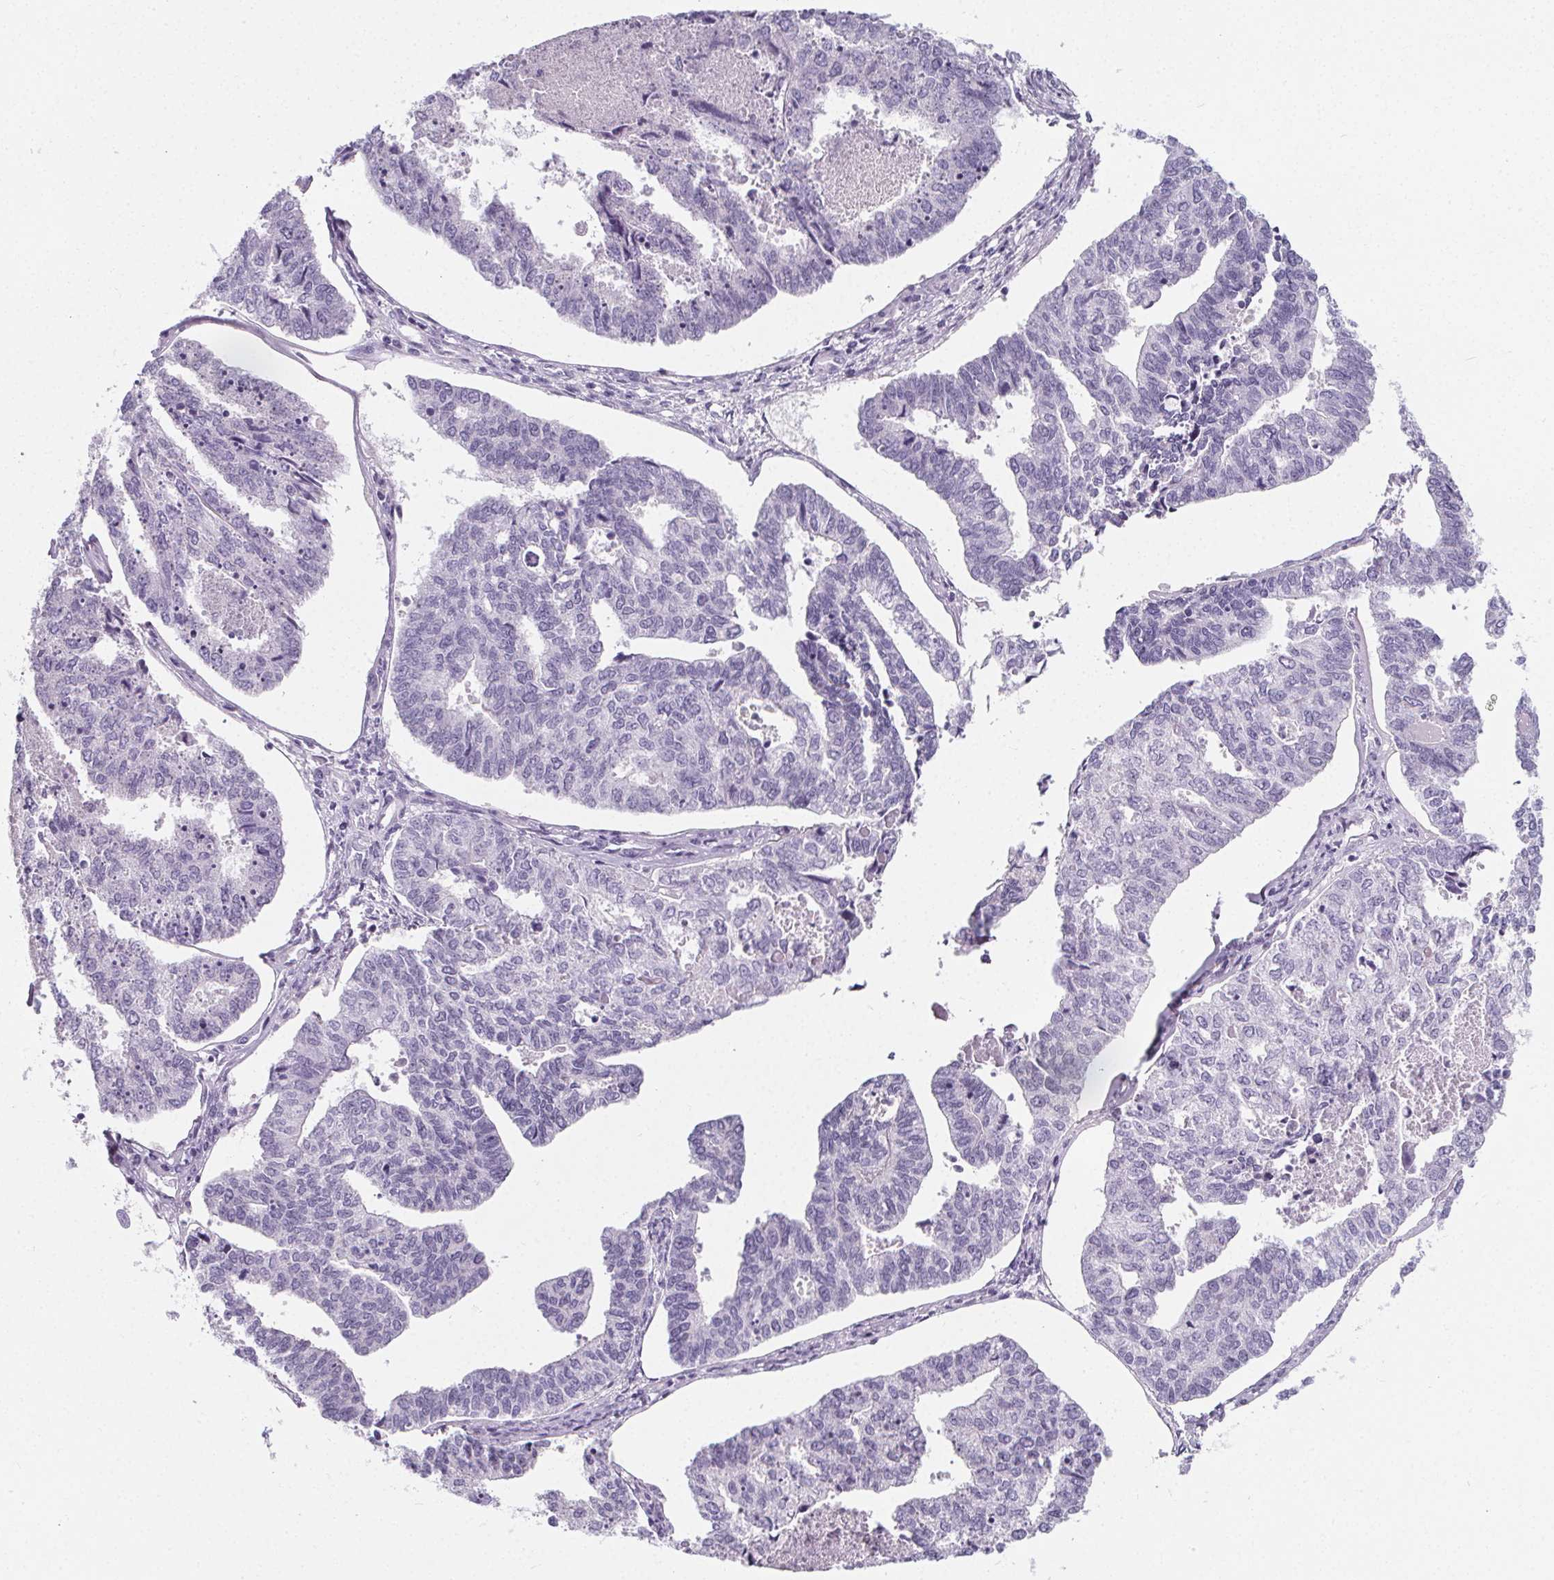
{"staining": {"intensity": "negative", "quantity": "none", "location": "none"}, "tissue": "endometrial cancer", "cell_type": "Tumor cells", "image_type": "cancer", "snomed": [{"axis": "morphology", "description": "Adenocarcinoma, NOS"}, {"axis": "topography", "description": "Endometrium"}], "caption": "Tumor cells show no significant positivity in endometrial cancer. (IHC, brightfield microscopy, high magnification).", "gene": "ADRB1", "patient": {"sex": "female", "age": 73}}